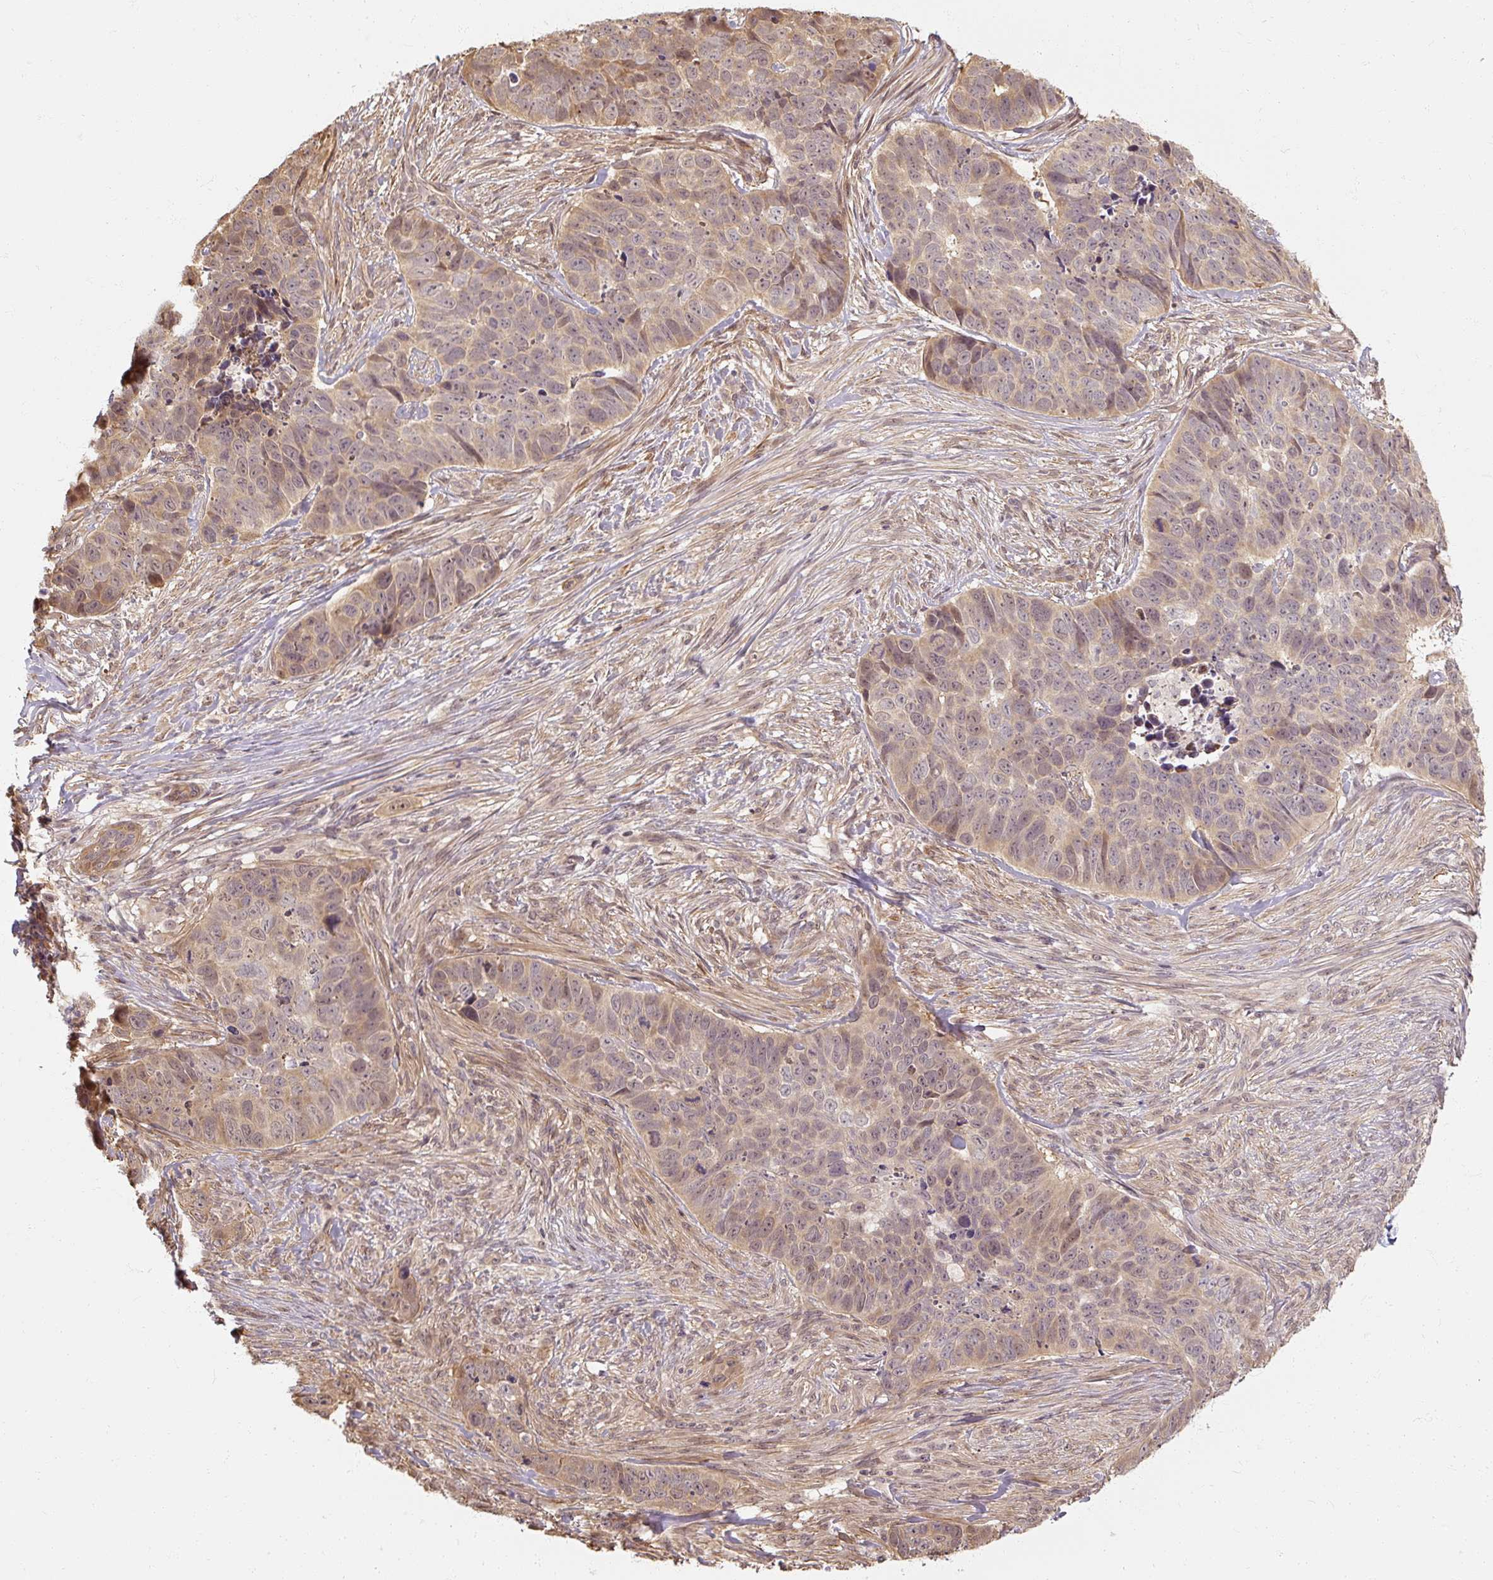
{"staining": {"intensity": "weak", "quantity": "<25%", "location": "cytoplasmic/membranous,nuclear"}, "tissue": "skin cancer", "cell_type": "Tumor cells", "image_type": "cancer", "snomed": [{"axis": "morphology", "description": "Basal cell carcinoma"}, {"axis": "topography", "description": "Skin"}], "caption": "A histopathology image of skin basal cell carcinoma stained for a protein displays no brown staining in tumor cells.", "gene": "RB1CC1", "patient": {"sex": "female", "age": 82}}